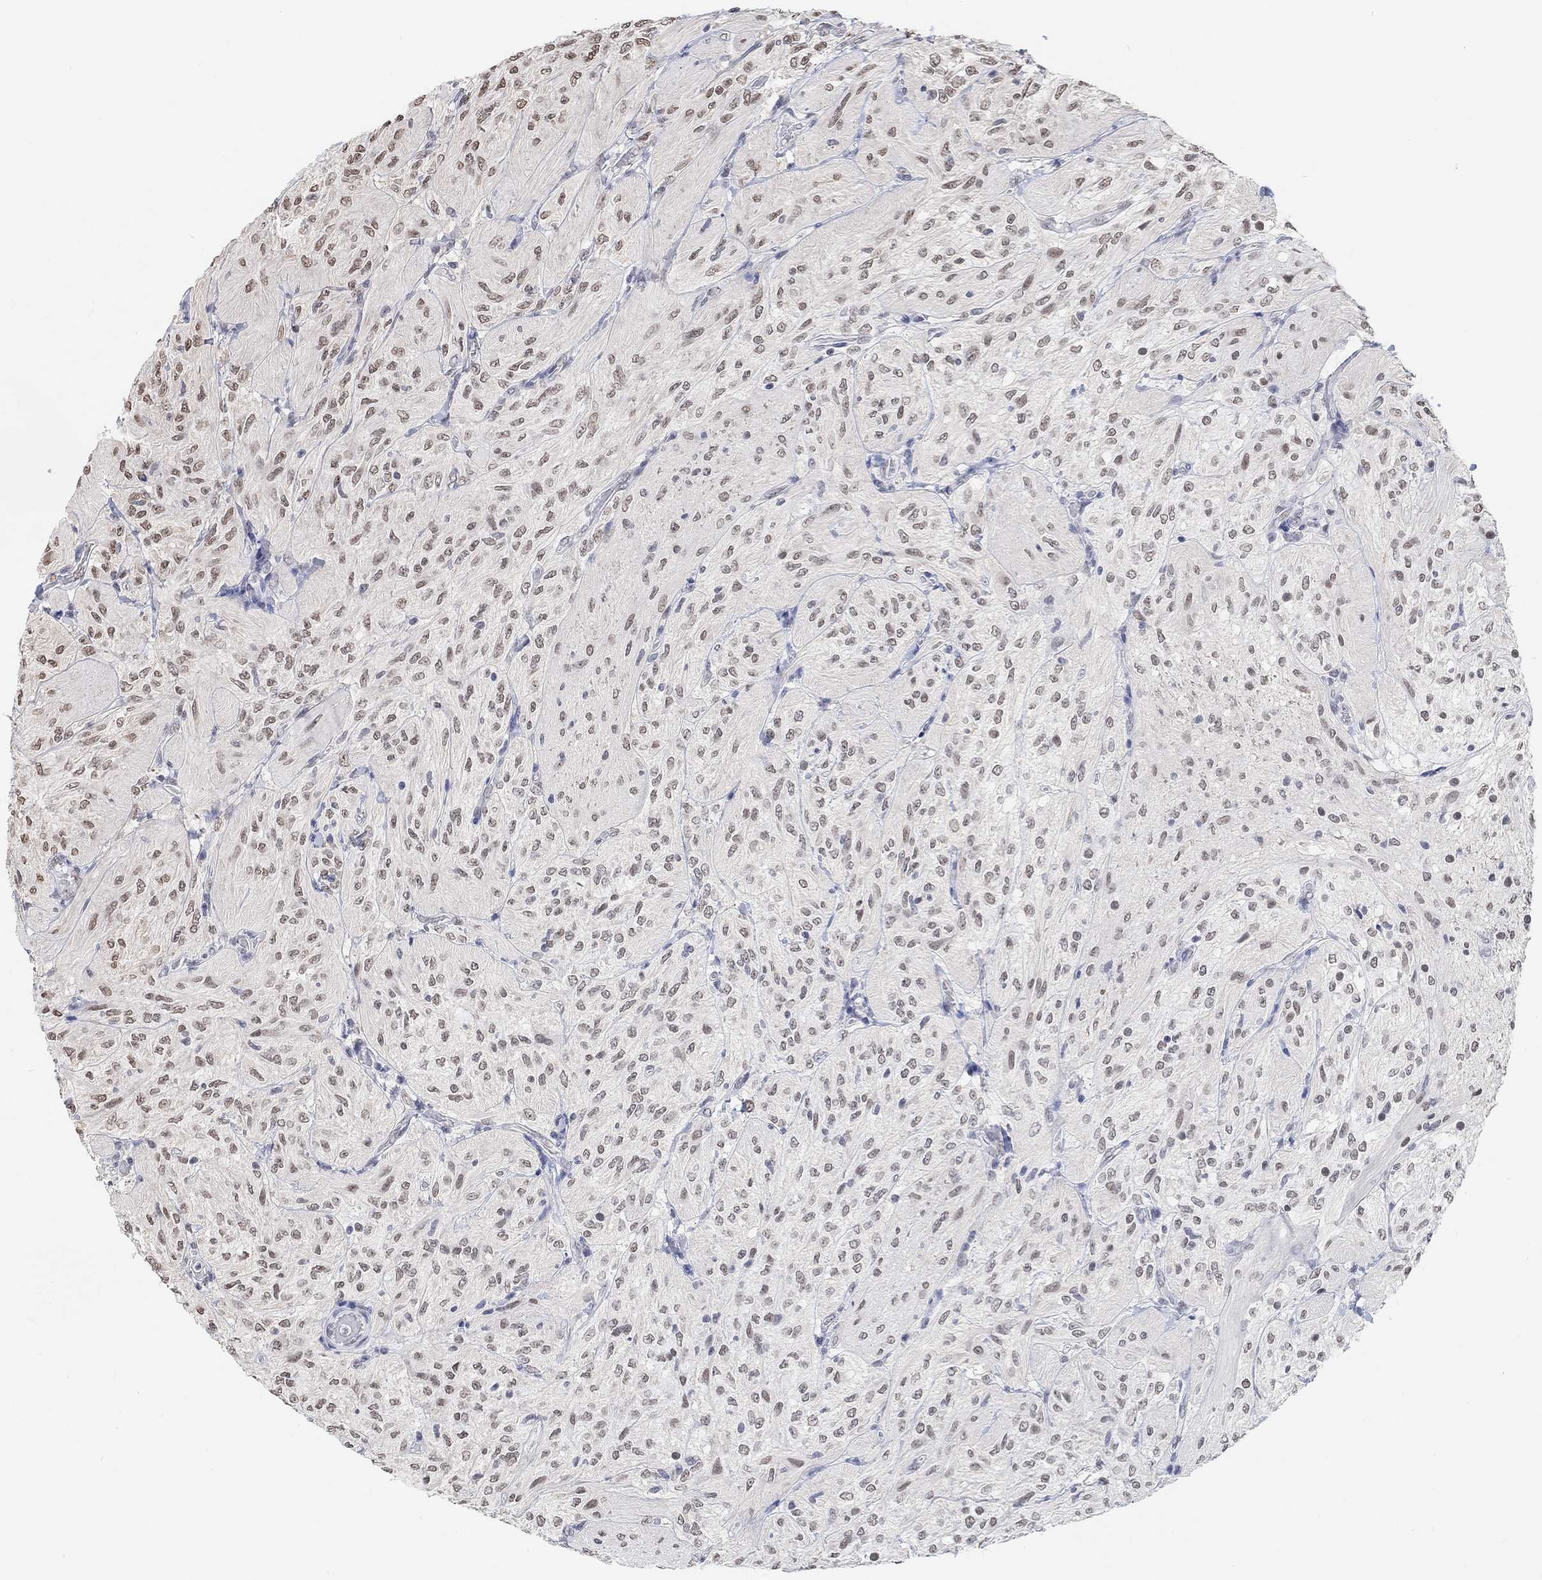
{"staining": {"intensity": "weak", "quantity": ">75%", "location": "nuclear"}, "tissue": "glioma", "cell_type": "Tumor cells", "image_type": "cancer", "snomed": [{"axis": "morphology", "description": "Glioma, malignant, Low grade"}, {"axis": "topography", "description": "Brain"}], "caption": "The image displays staining of glioma, revealing weak nuclear protein staining (brown color) within tumor cells.", "gene": "PURG", "patient": {"sex": "male", "age": 3}}